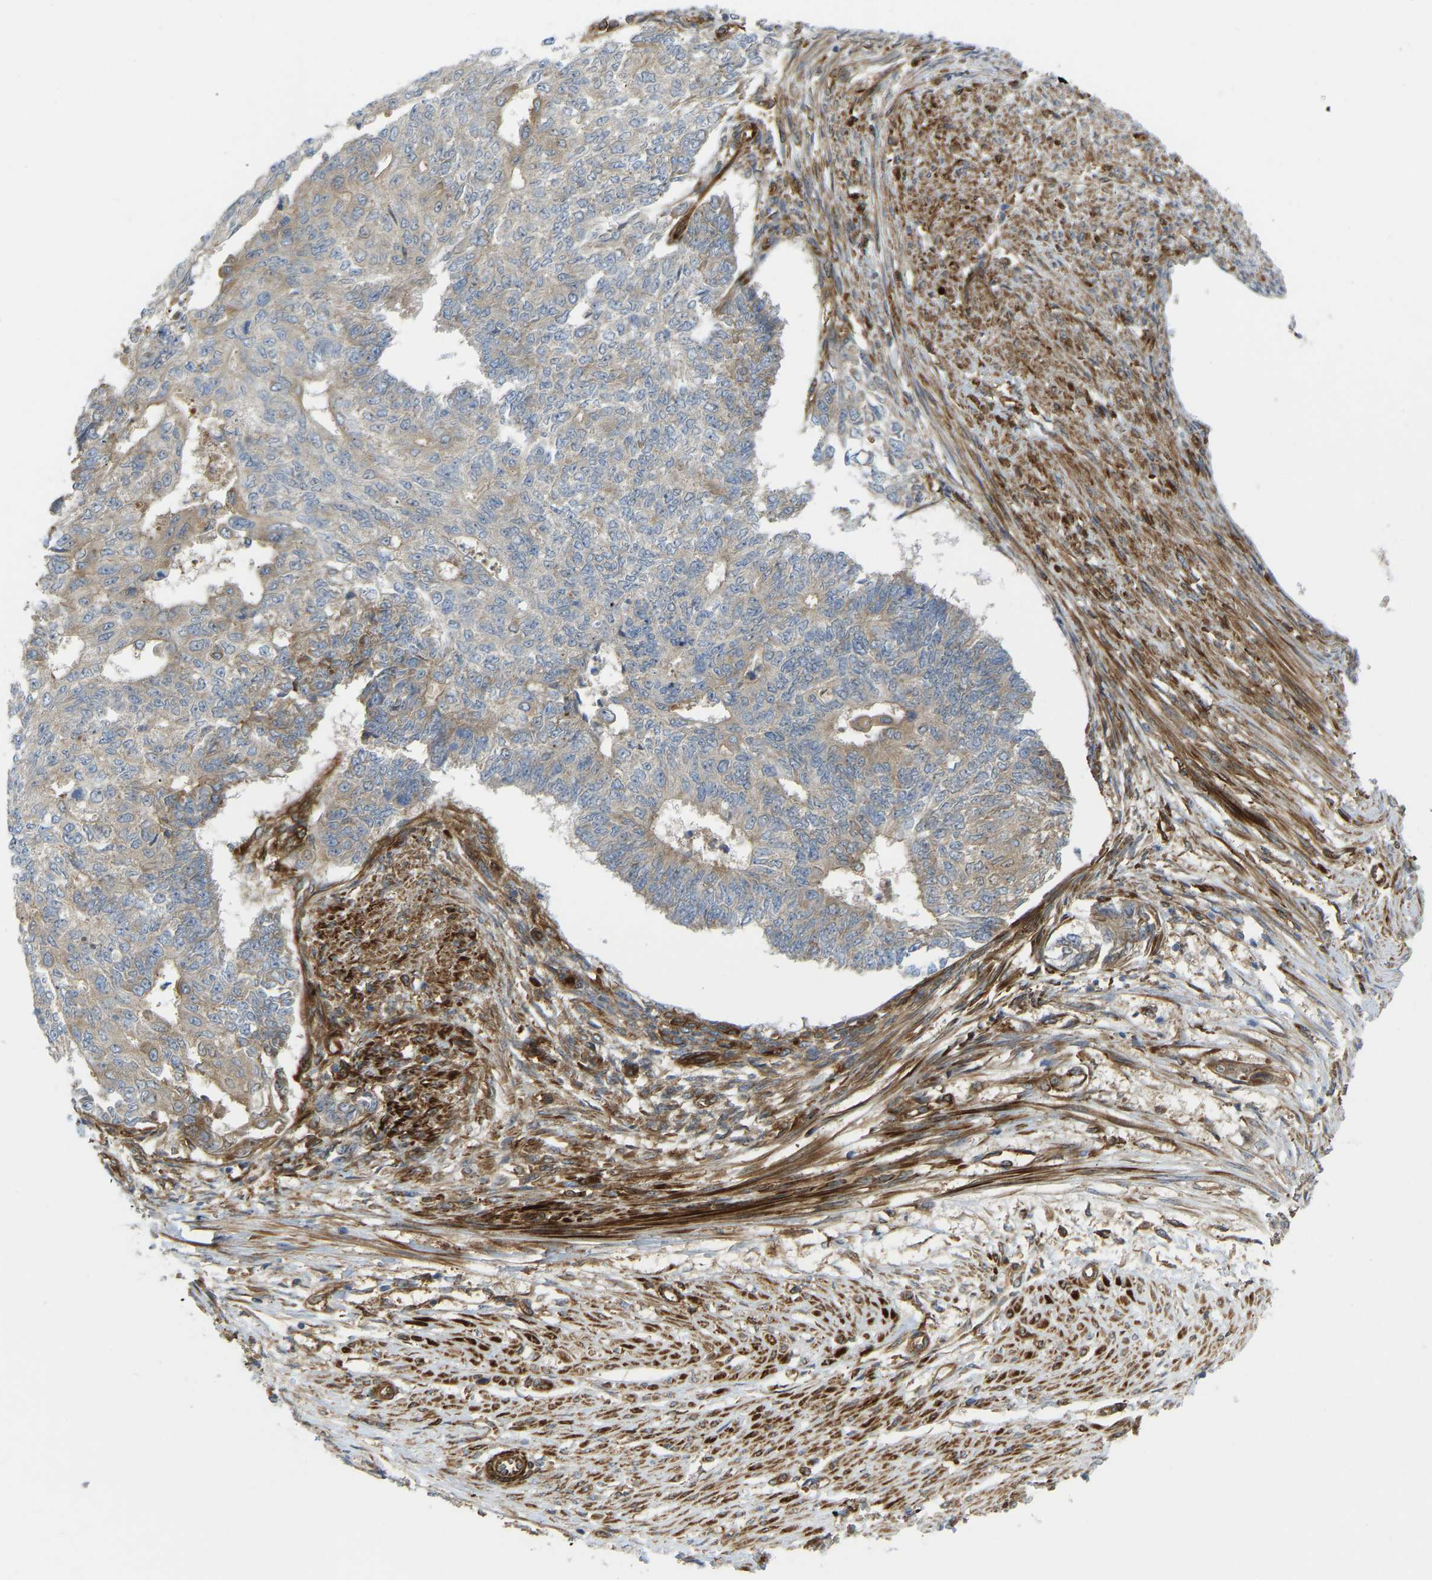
{"staining": {"intensity": "weak", "quantity": "25%-75%", "location": "cytoplasmic/membranous"}, "tissue": "endometrial cancer", "cell_type": "Tumor cells", "image_type": "cancer", "snomed": [{"axis": "morphology", "description": "Adenocarcinoma, NOS"}, {"axis": "topography", "description": "Endometrium"}], "caption": "Human endometrial cancer (adenocarcinoma) stained with a protein marker displays weak staining in tumor cells.", "gene": "PICALM", "patient": {"sex": "female", "age": 32}}